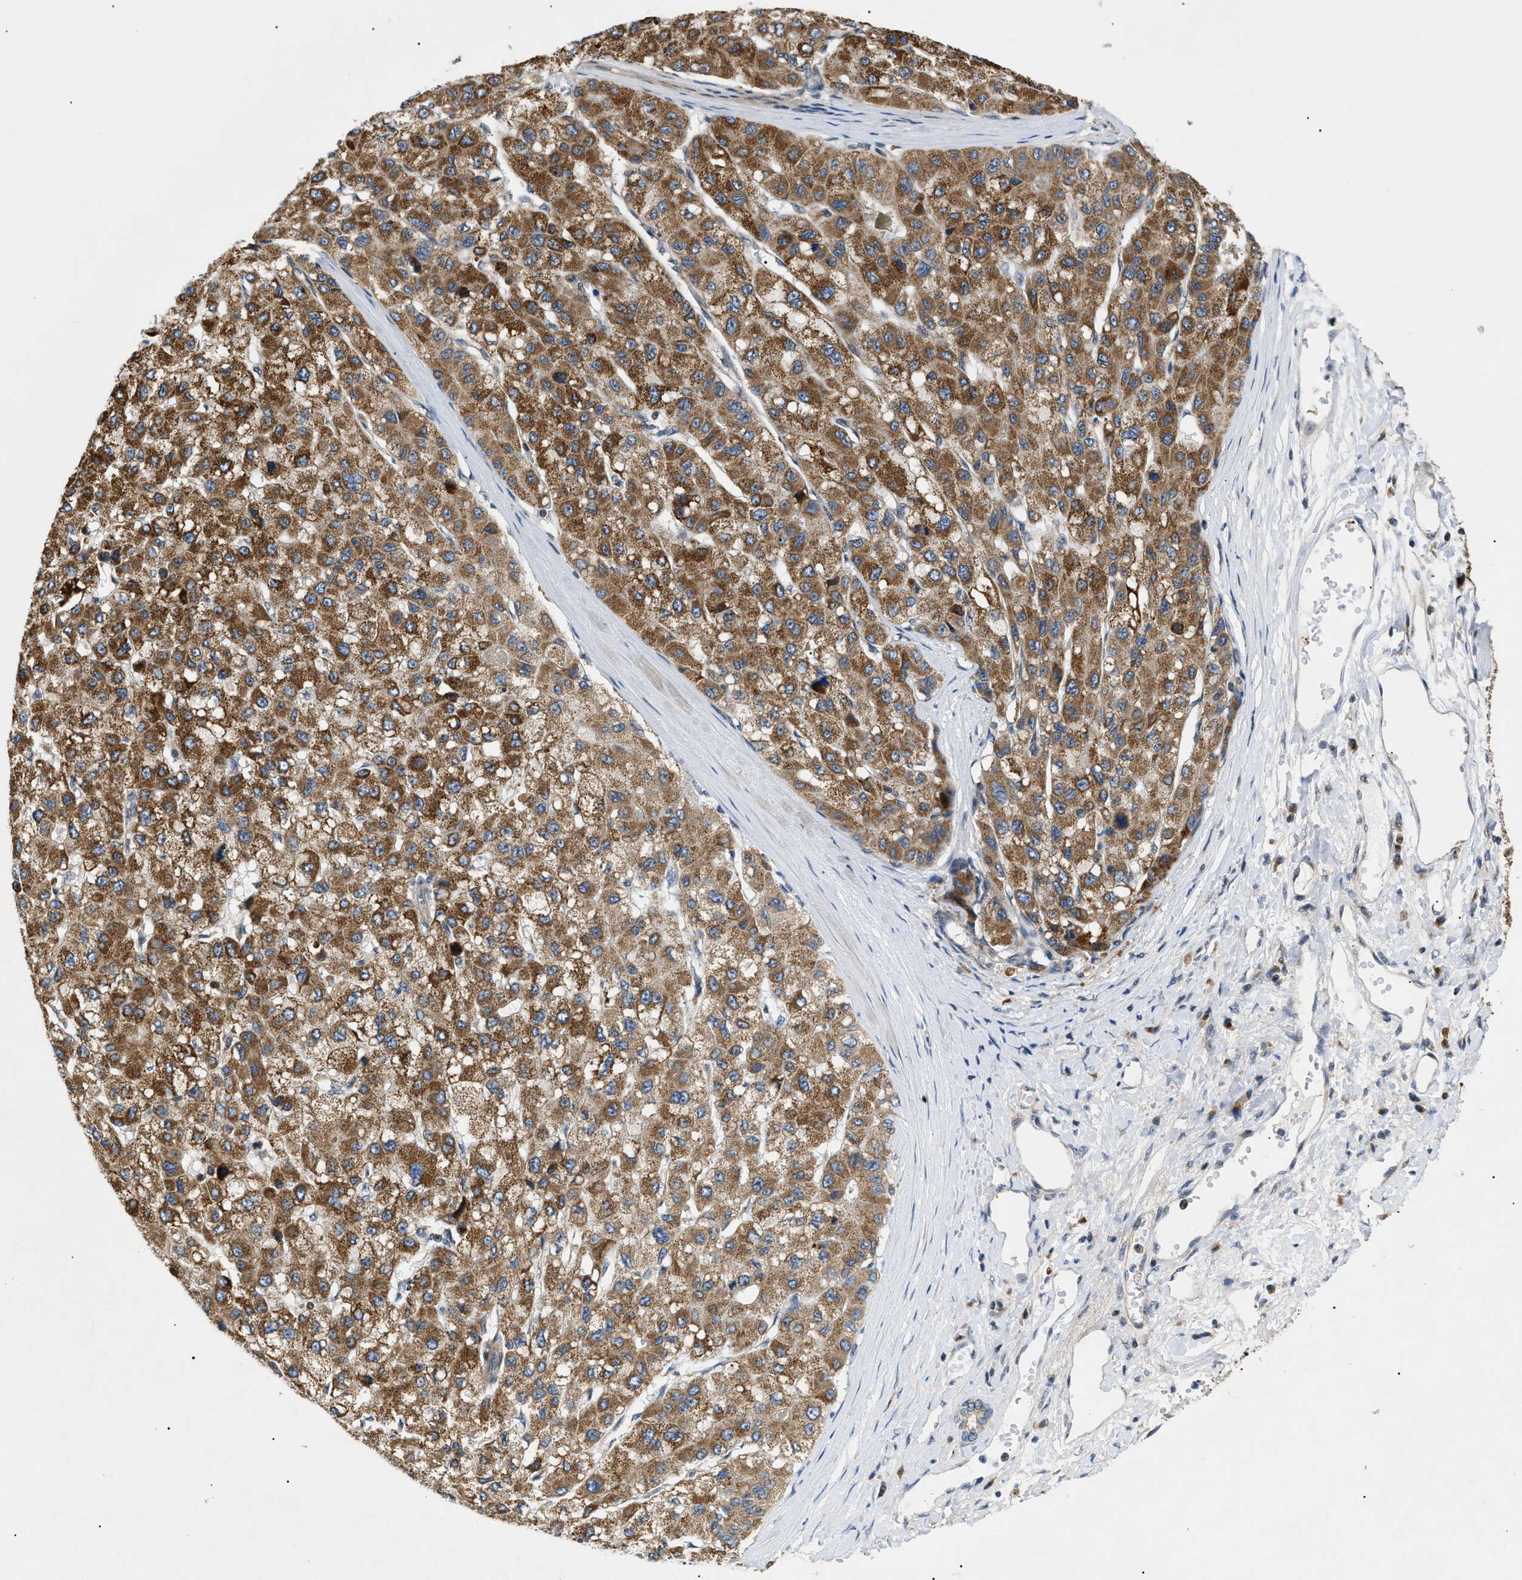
{"staining": {"intensity": "strong", "quantity": ">75%", "location": "cytoplasmic/membranous"}, "tissue": "liver cancer", "cell_type": "Tumor cells", "image_type": "cancer", "snomed": [{"axis": "morphology", "description": "Carcinoma, Hepatocellular, NOS"}, {"axis": "topography", "description": "Liver"}], "caption": "Hepatocellular carcinoma (liver) tissue exhibits strong cytoplasmic/membranous expression in approximately >75% of tumor cells", "gene": "ZBTB11", "patient": {"sex": "male", "age": 80}}